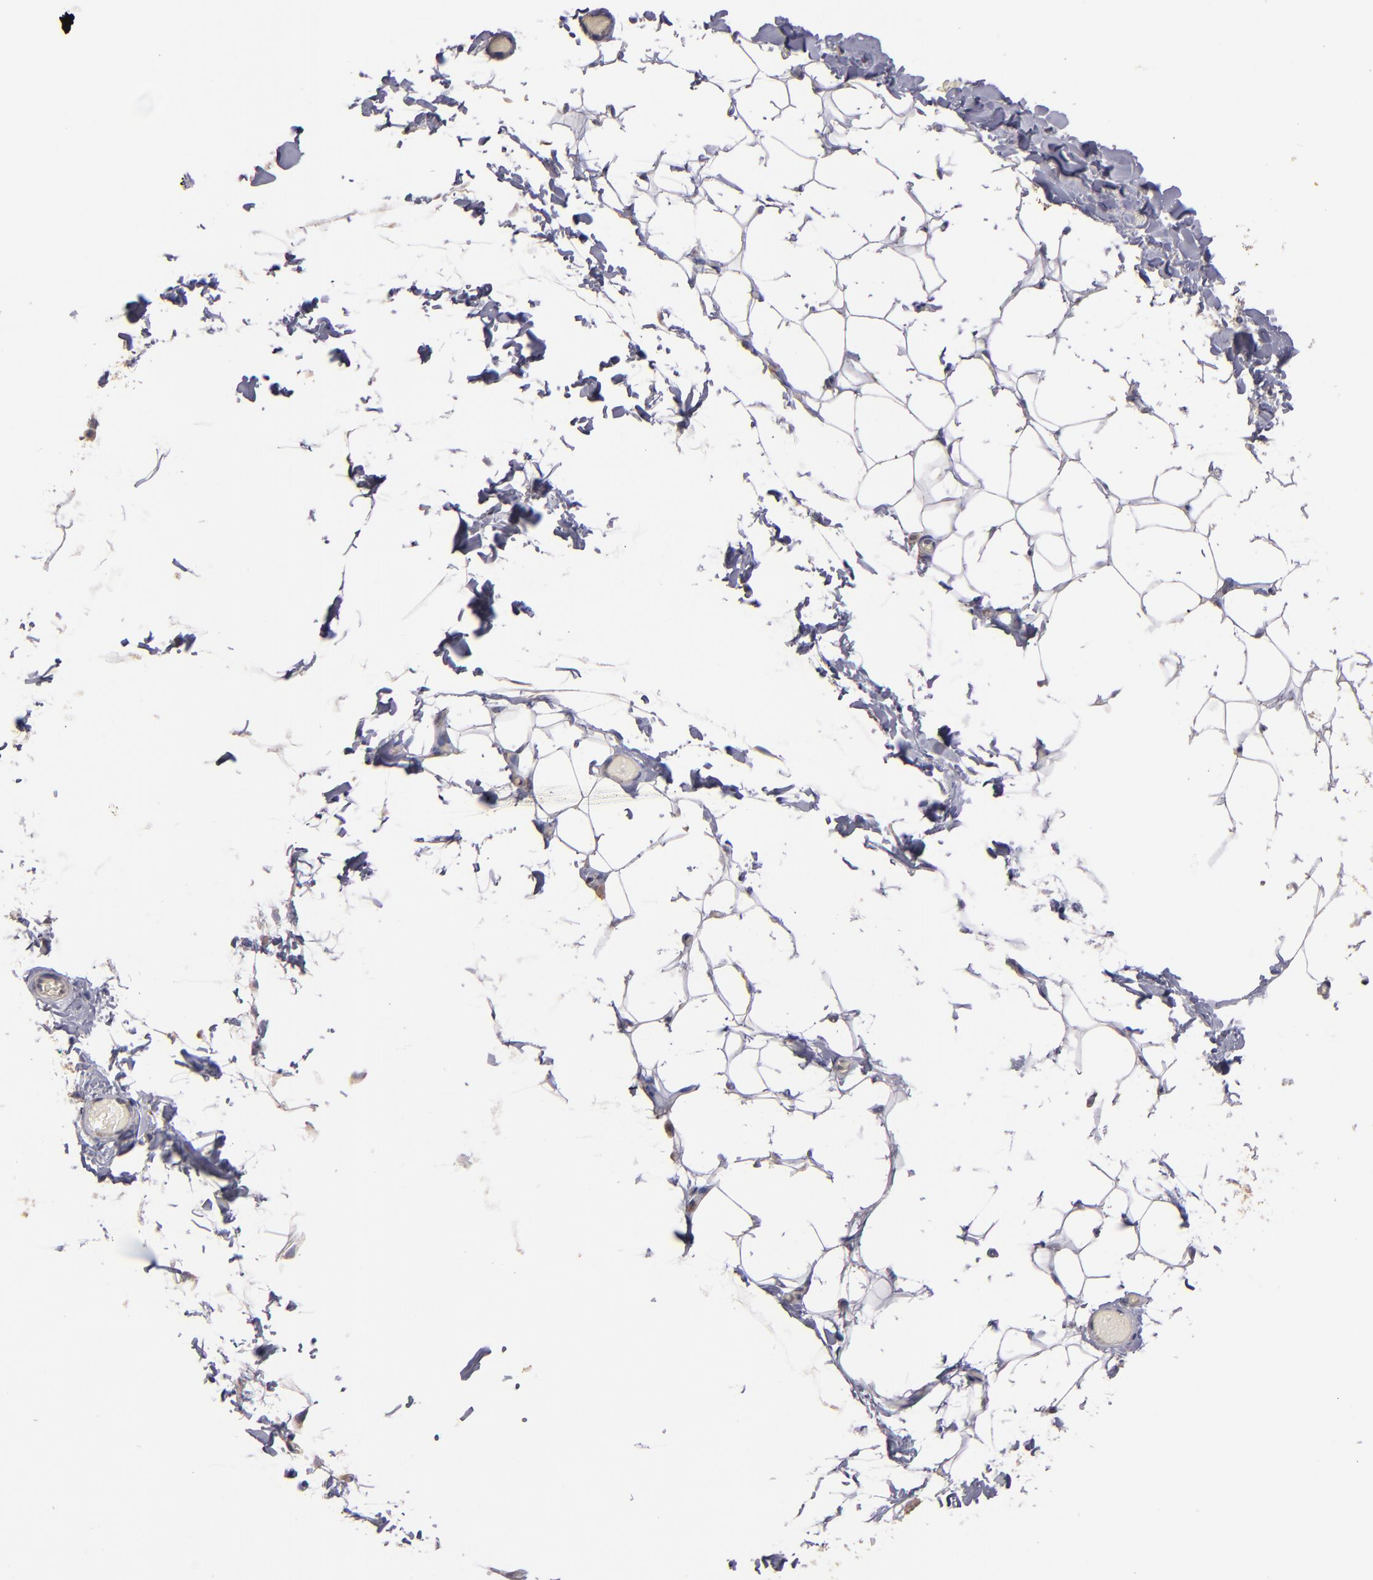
{"staining": {"intensity": "negative", "quantity": "none", "location": "none"}, "tissue": "adipose tissue", "cell_type": "Adipocytes", "image_type": "normal", "snomed": [{"axis": "morphology", "description": "Normal tissue, NOS"}, {"axis": "topography", "description": "Soft tissue"}], "caption": "Adipocytes show no significant expression in benign adipose tissue. Brightfield microscopy of immunohistochemistry stained with DAB (brown) and hematoxylin (blue), captured at high magnification.", "gene": "DIABLO", "patient": {"sex": "male", "age": 26}}